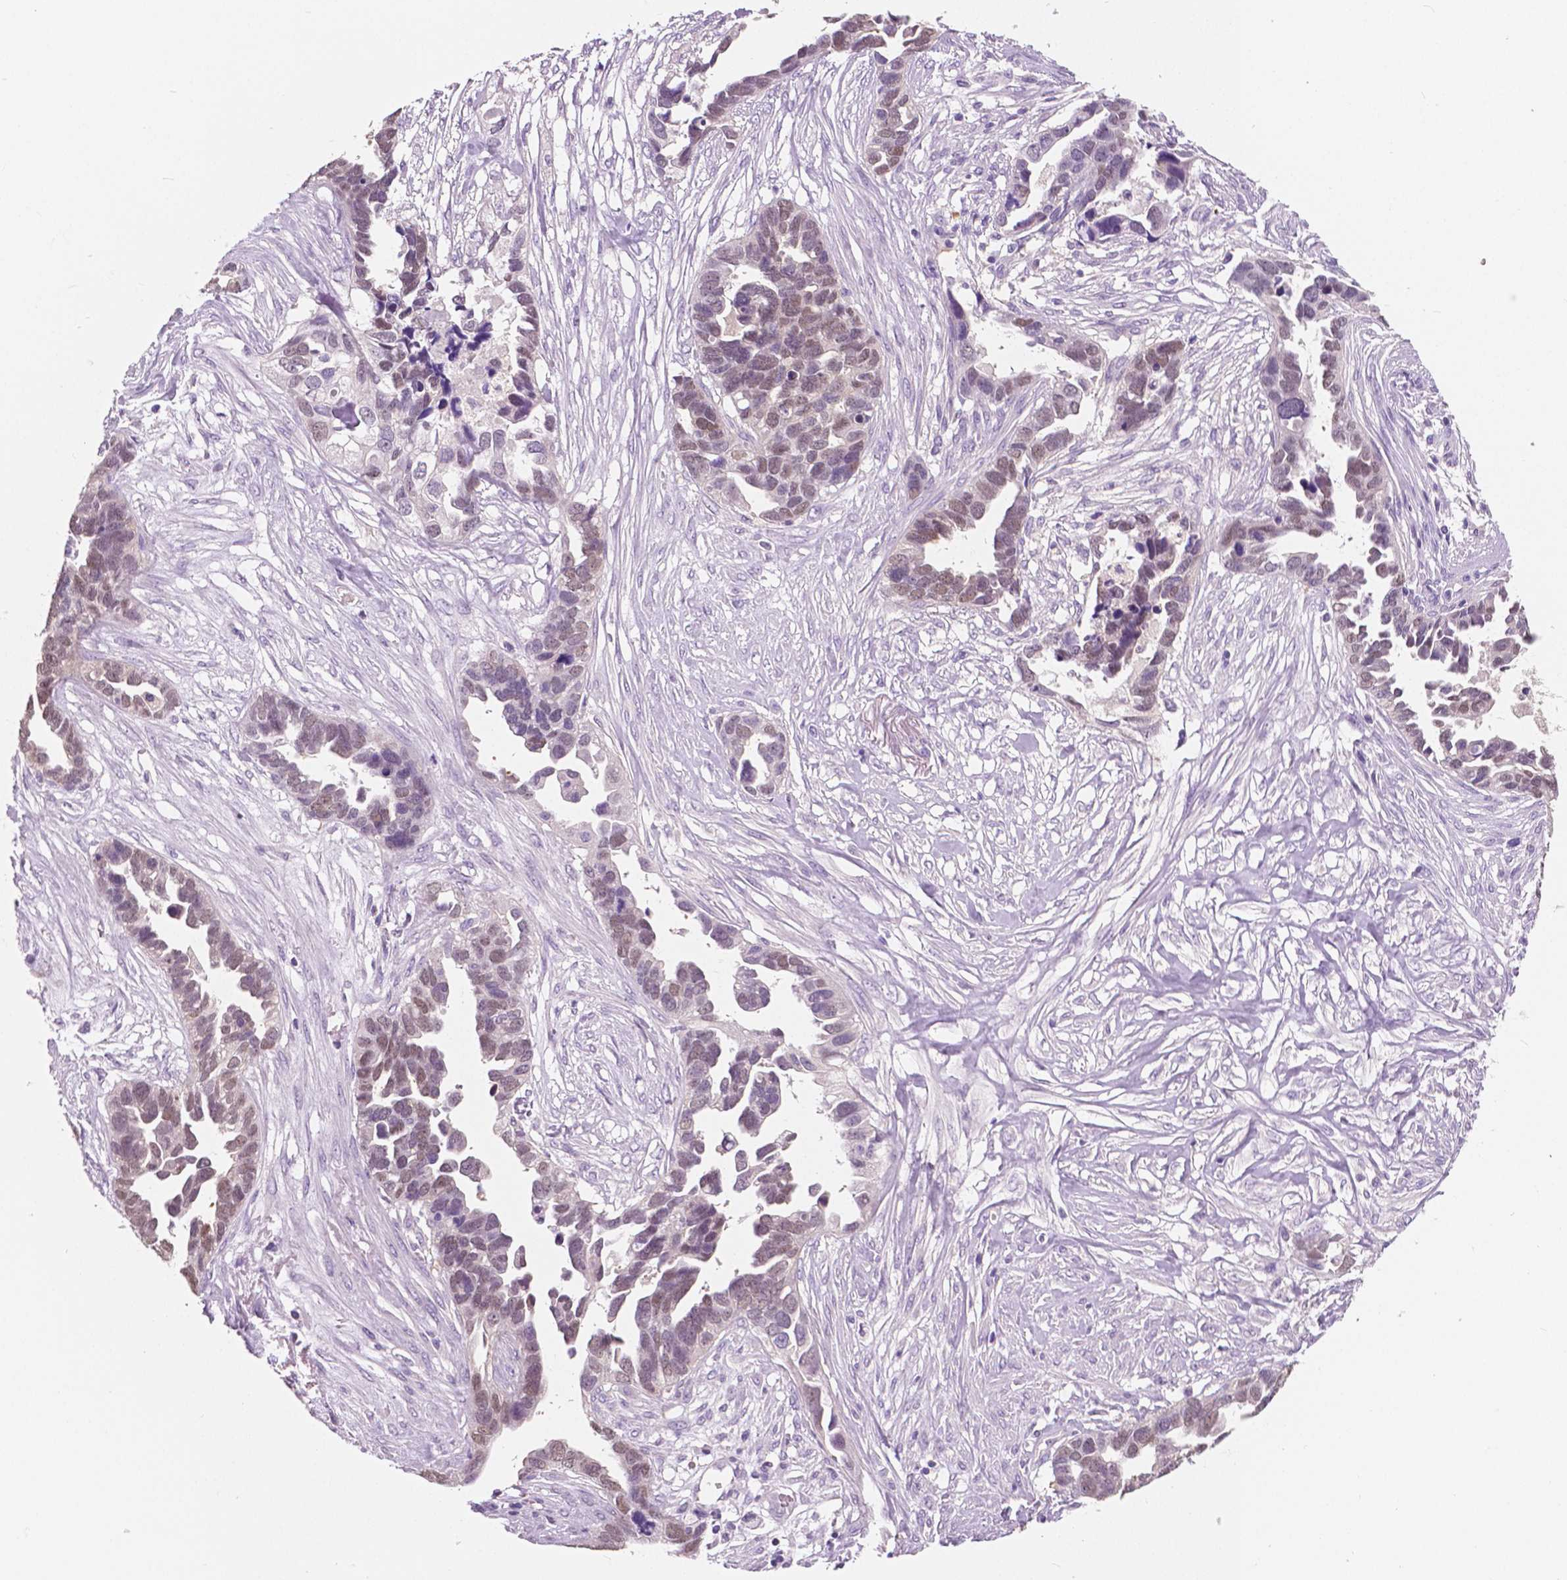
{"staining": {"intensity": "weak", "quantity": "25%-75%", "location": "nuclear"}, "tissue": "ovarian cancer", "cell_type": "Tumor cells", "image_type": "cancer", "snomed": [{"axis": "morphology", "description": "Cystadenocarcinoma, serous, NOS"}, {"axis": "topography", "description": "Ovary"}], "caption": "This is an image of immunohistochemistry staining of serous cystadenocarcinoma (ovarian), which shows weak positivity in the nuclear of tumor cells.", "gene": "TKFC", "patient": {"sex": "female", "age": 54}}